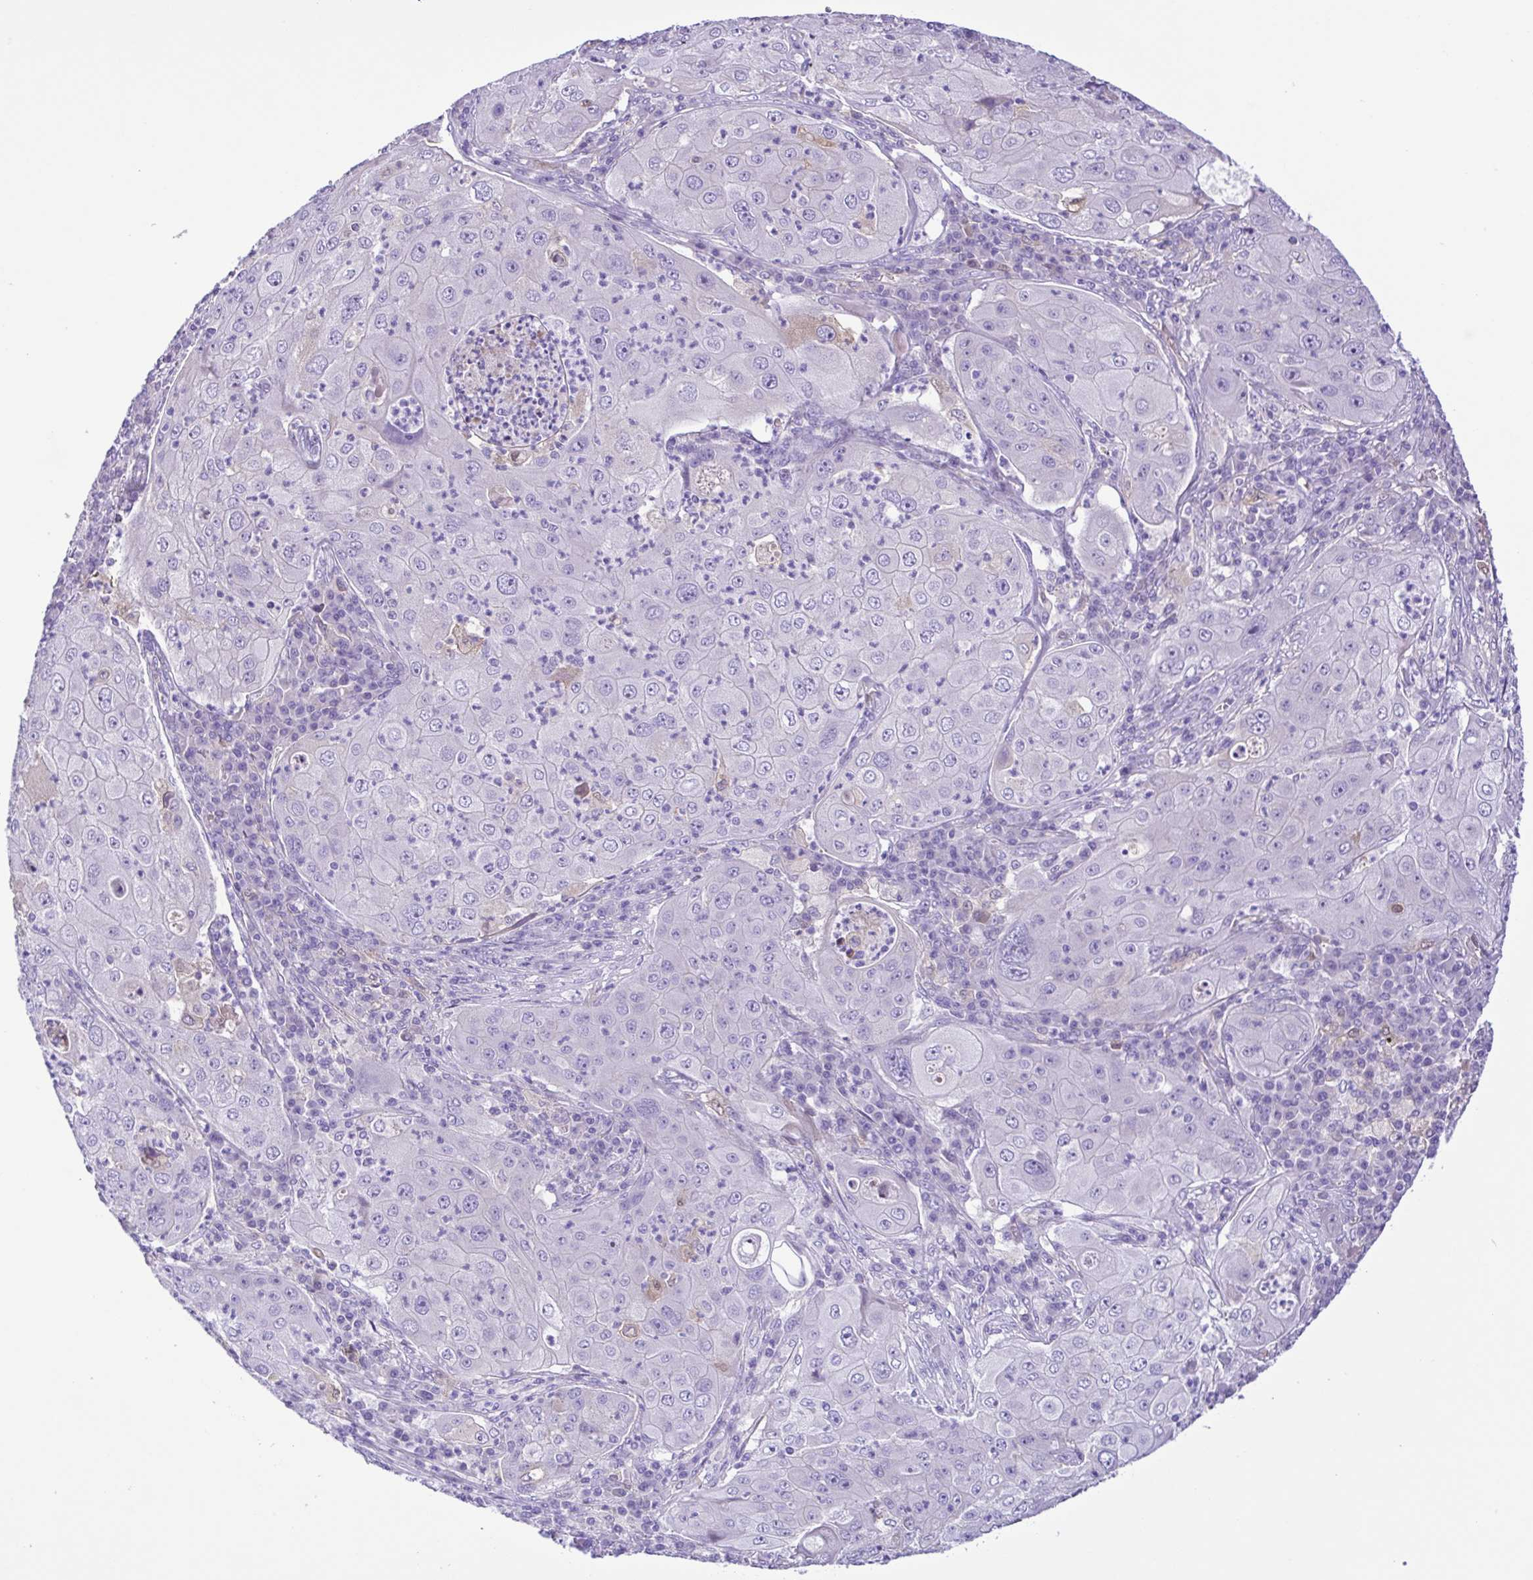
{"staining": {"intensity": "negative", "quantity": "none", "location": "none"}, "tissue": "lung cancer", "cell_type": "Tumor cells", "image_type": "cancer", "snomed": [{"axis": "morphology", "description": "Squamous cell carcinoma, NOS"}, {"axis": "topography", "description": "Lung"}], "caption": "The immunohistochemistry (IHC) micrograph has no significant positivity in tumor cells of lung squamous cell carcinoma tissue.", "gene": "IGFL1", "patient": {"sex": "female", "age": 59}}